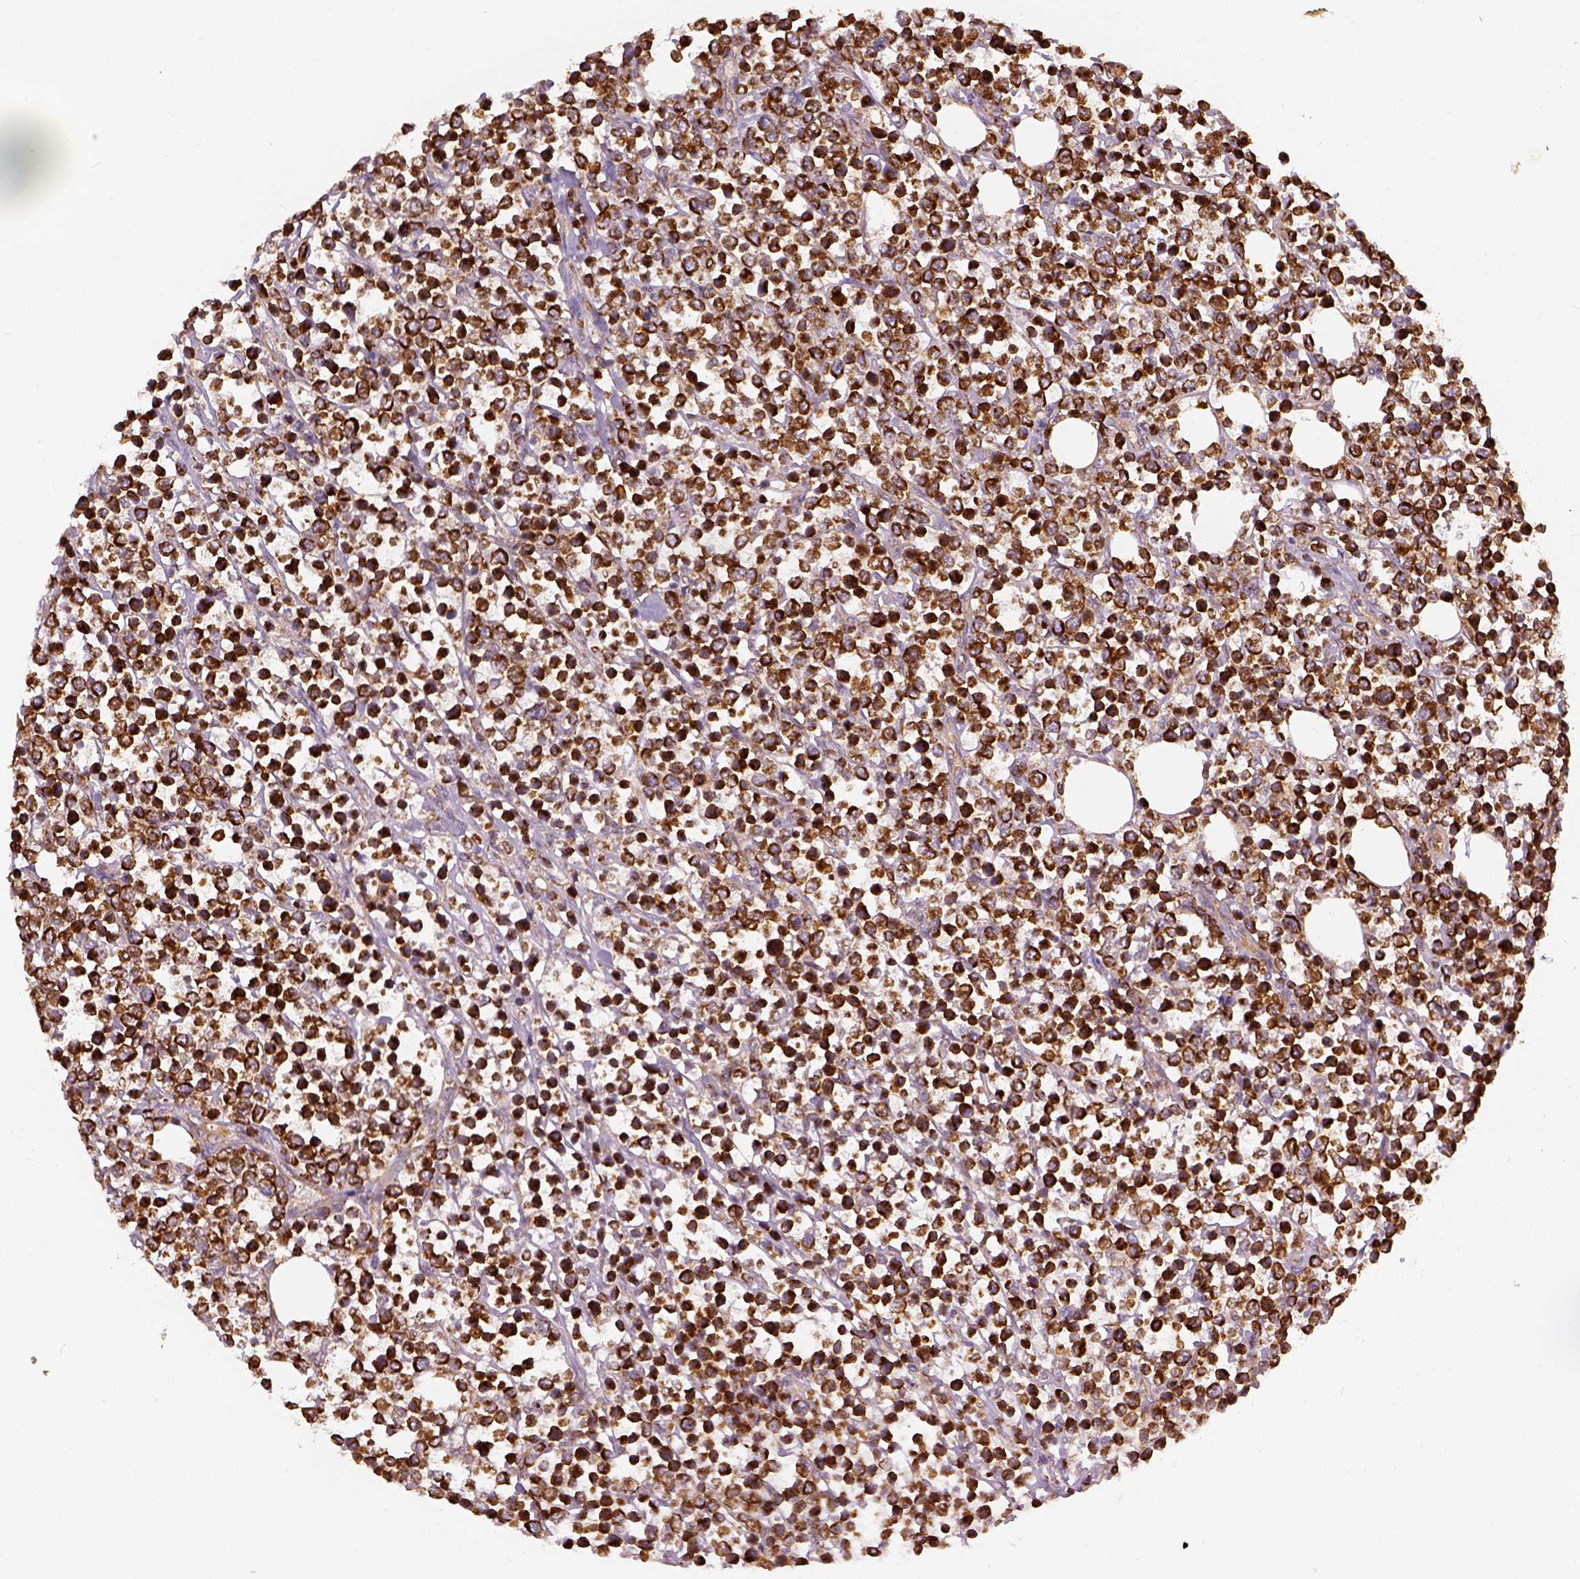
{"staining": {"intensity": "strong", "quantity": ">75%", "location": "cytoplasmic/membranous"}, "tissue": "lymphoma", "cell_type": "Tumor cells", "image_type": "cancer", "snomed": [{"axis": "morphology", "description": "Malignant lymphoma, non-Hodgkin's type, High grade"}, {"axis": "topography", "description": "Soft tissue"}], "caption": "Strong cytoplasmic/membranous protein staining is present in about >75% of tumor cells in malignant lymphoma, non-Hodgkin's type (high-grade). Immunohistochemistry (ihc) stains the protein of interest in brown and the nuclei are stained blue.", "gene": "PGAM5", "patient": {"sex": "female", "age": 56}}